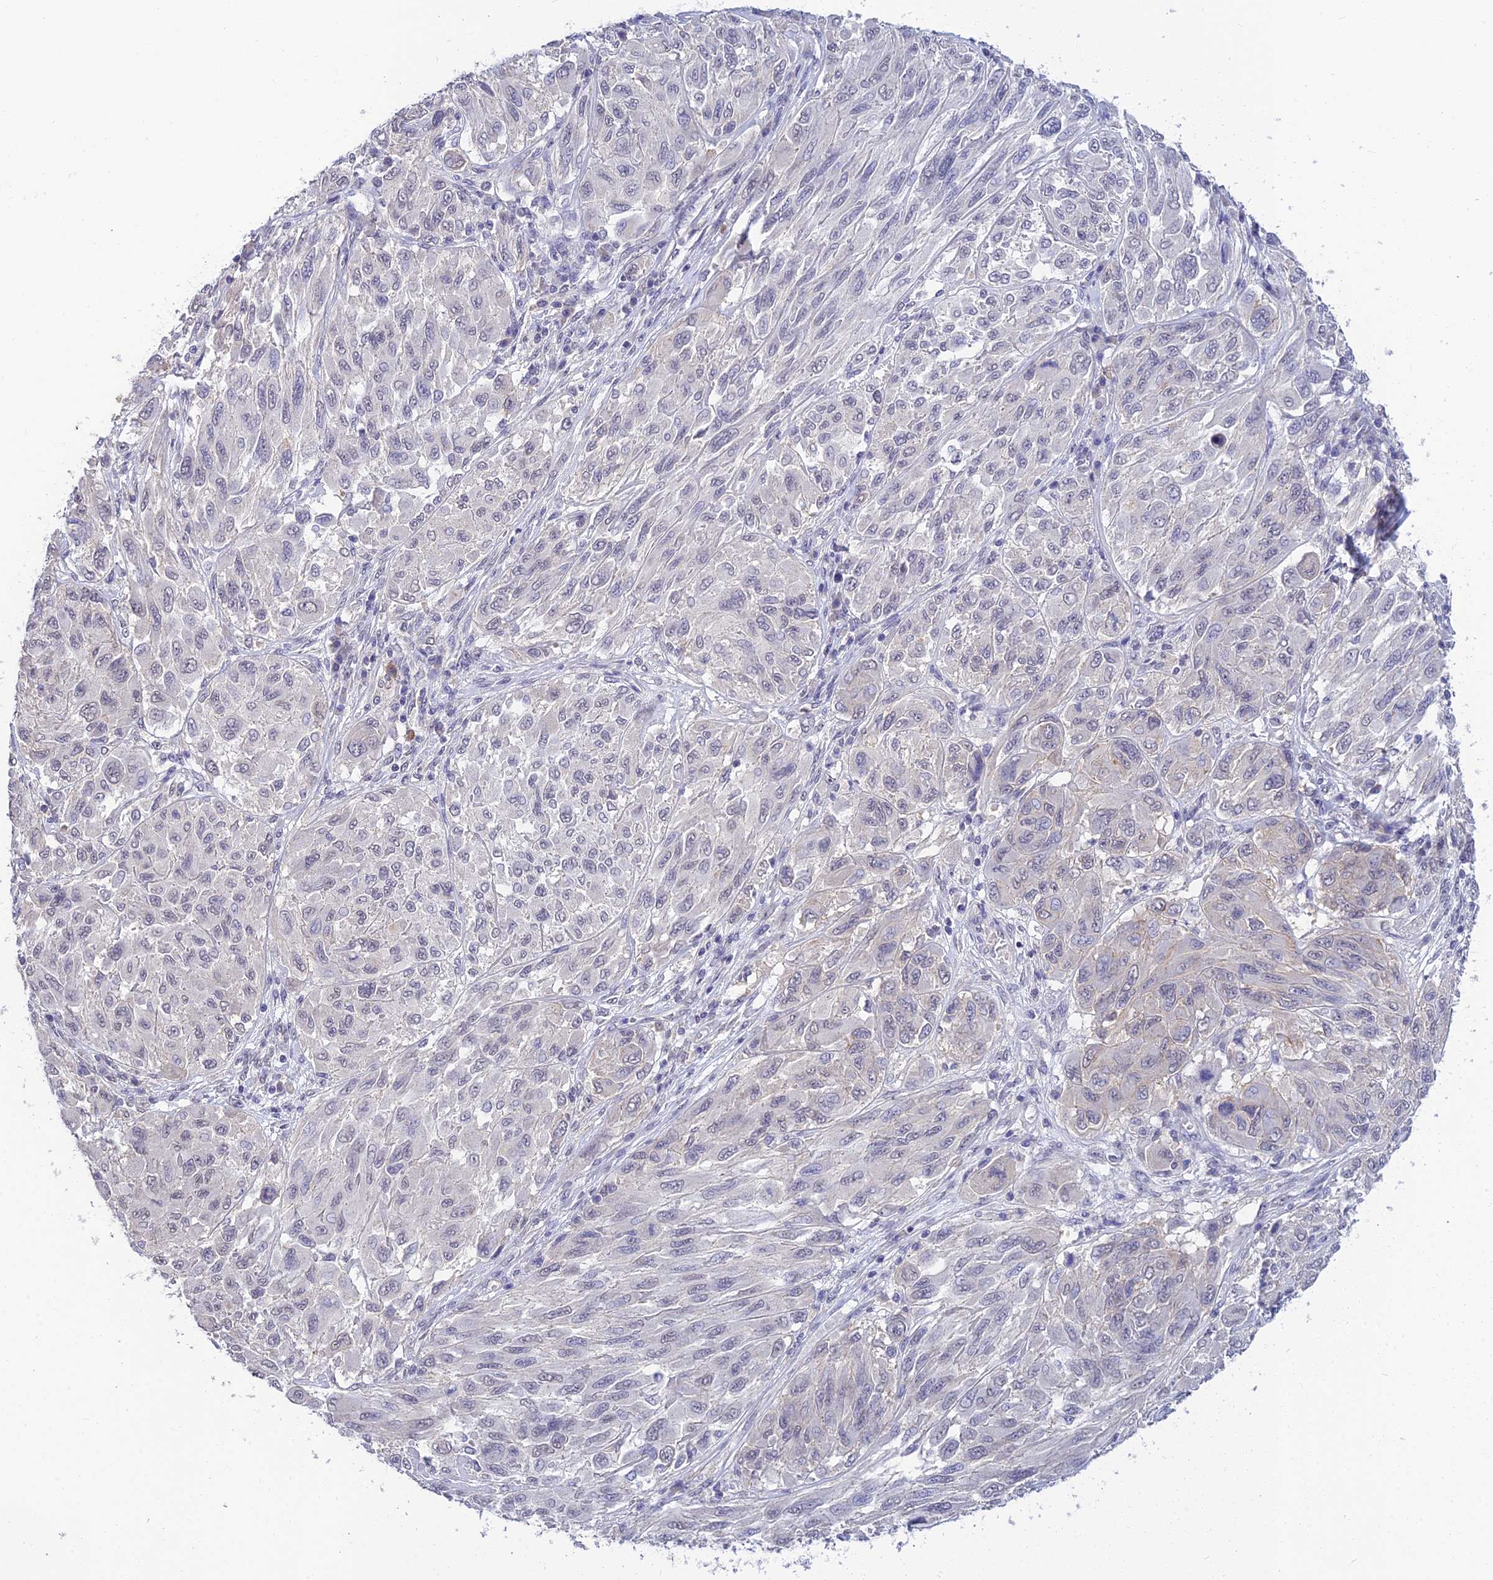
{"staining": {"intensity": "negative", "quantity": "none", "location": "none"}, "tissue": "melanoma", "cell_type": "Tumor cells", "image_type": "cancer", "snomed": [{"axis": "morphology", "description": "Malignant melanoma, NOS"}, {"axis": "topography", "description": "Skin"}], "caption": "This is a image of IHC staining of melanoma, which shows no positivity in tumor cells.", "gene": "HOXB1", "patient": {"sex": "female", "age": 91}}